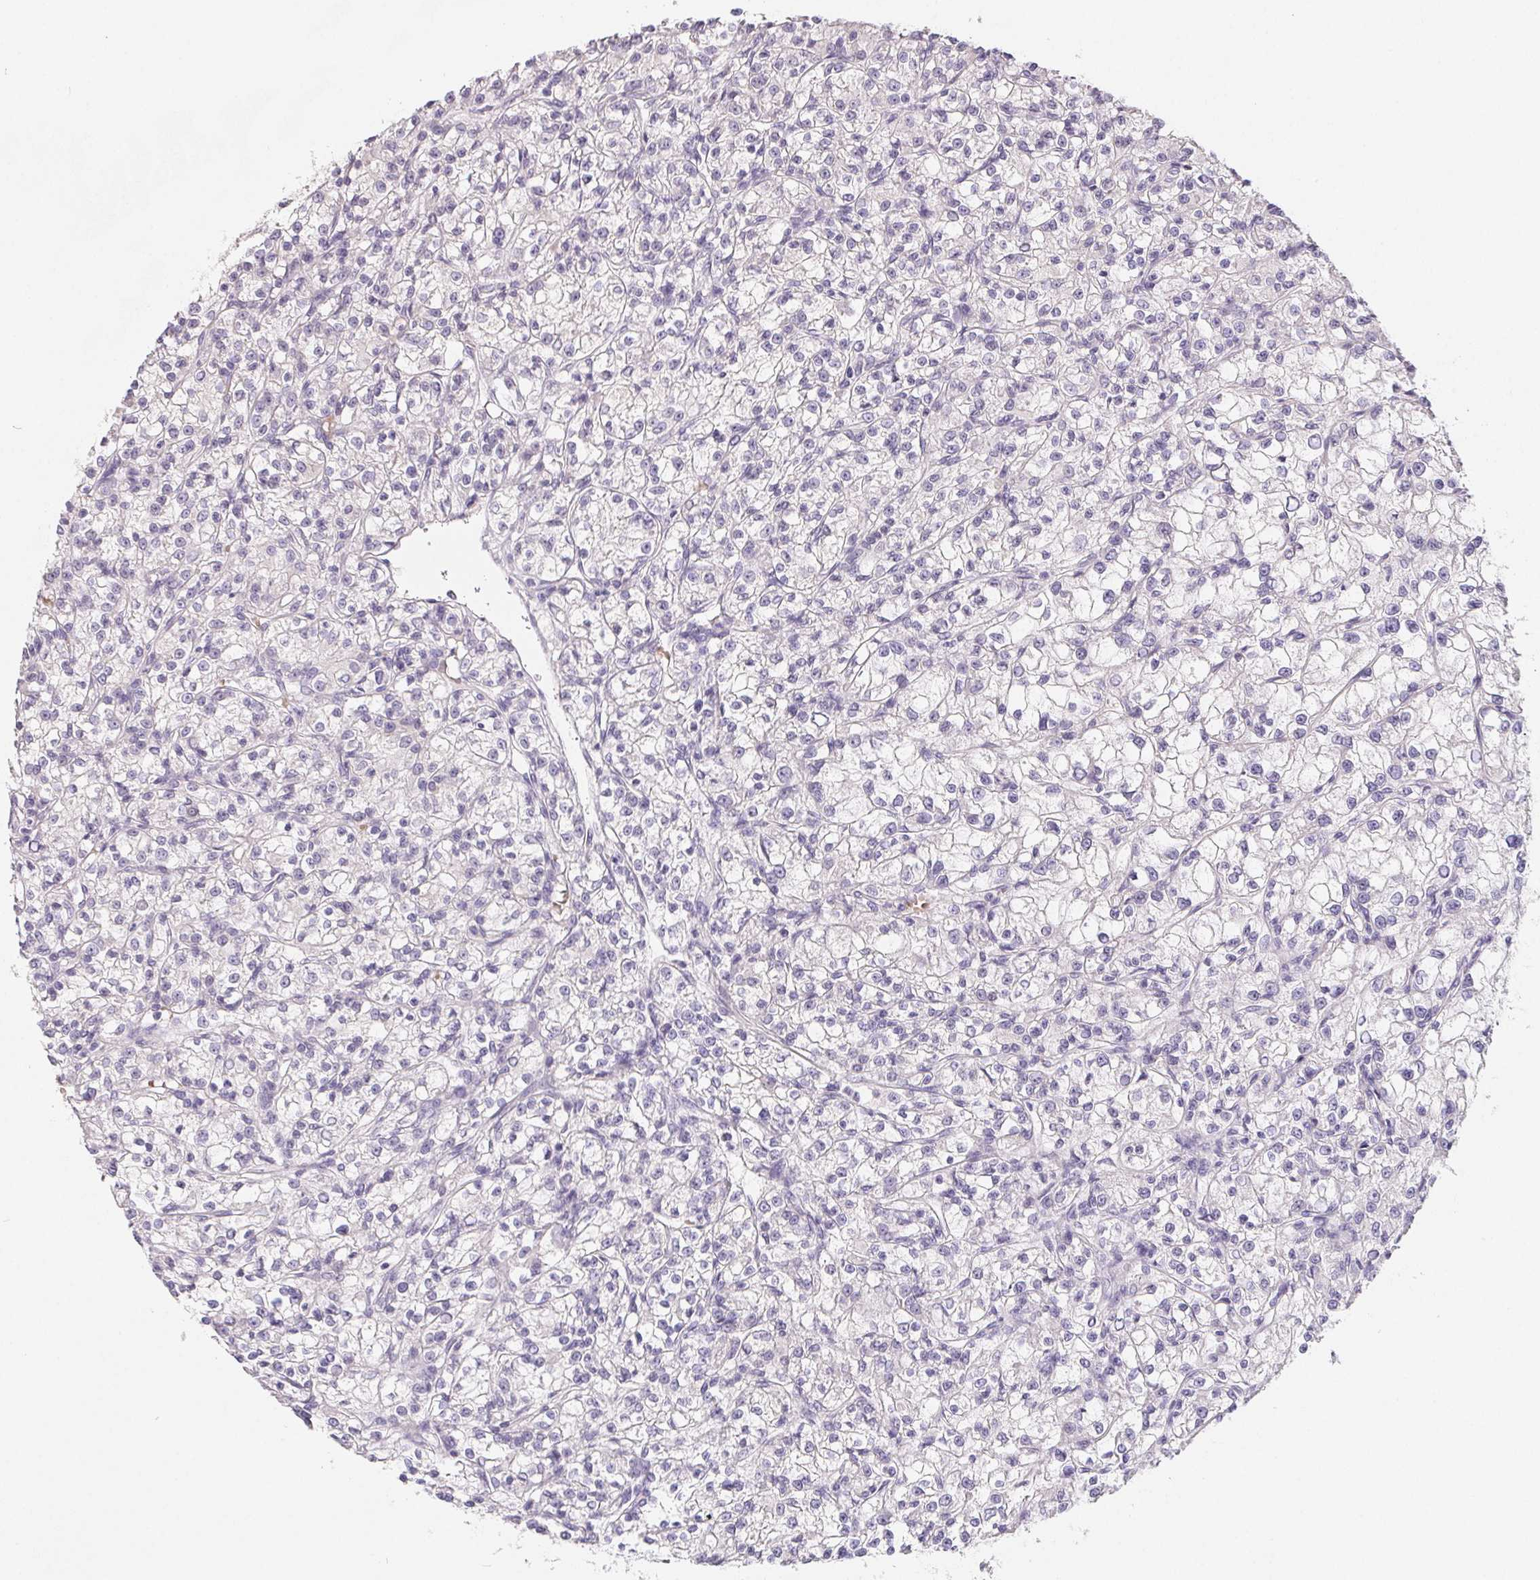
{"staining": {"intensity": "negative", "quantity": "none", "location": "none"}, "tissue": "renal cancer", "cell_type": "Tumor cells", "image_type": "cancer", "snomed": [{"axis": "morphology", "description": "Adenocarcinoma, NOS"}, {"axis": "topography", "description": "Kidney"}], "caption": "Adenocarcinoma (renal) stained for a protein using IHC reveals no staining tumor cells.", "gene": "FDX1", "patient": {"sex": "female", "age": 59}}